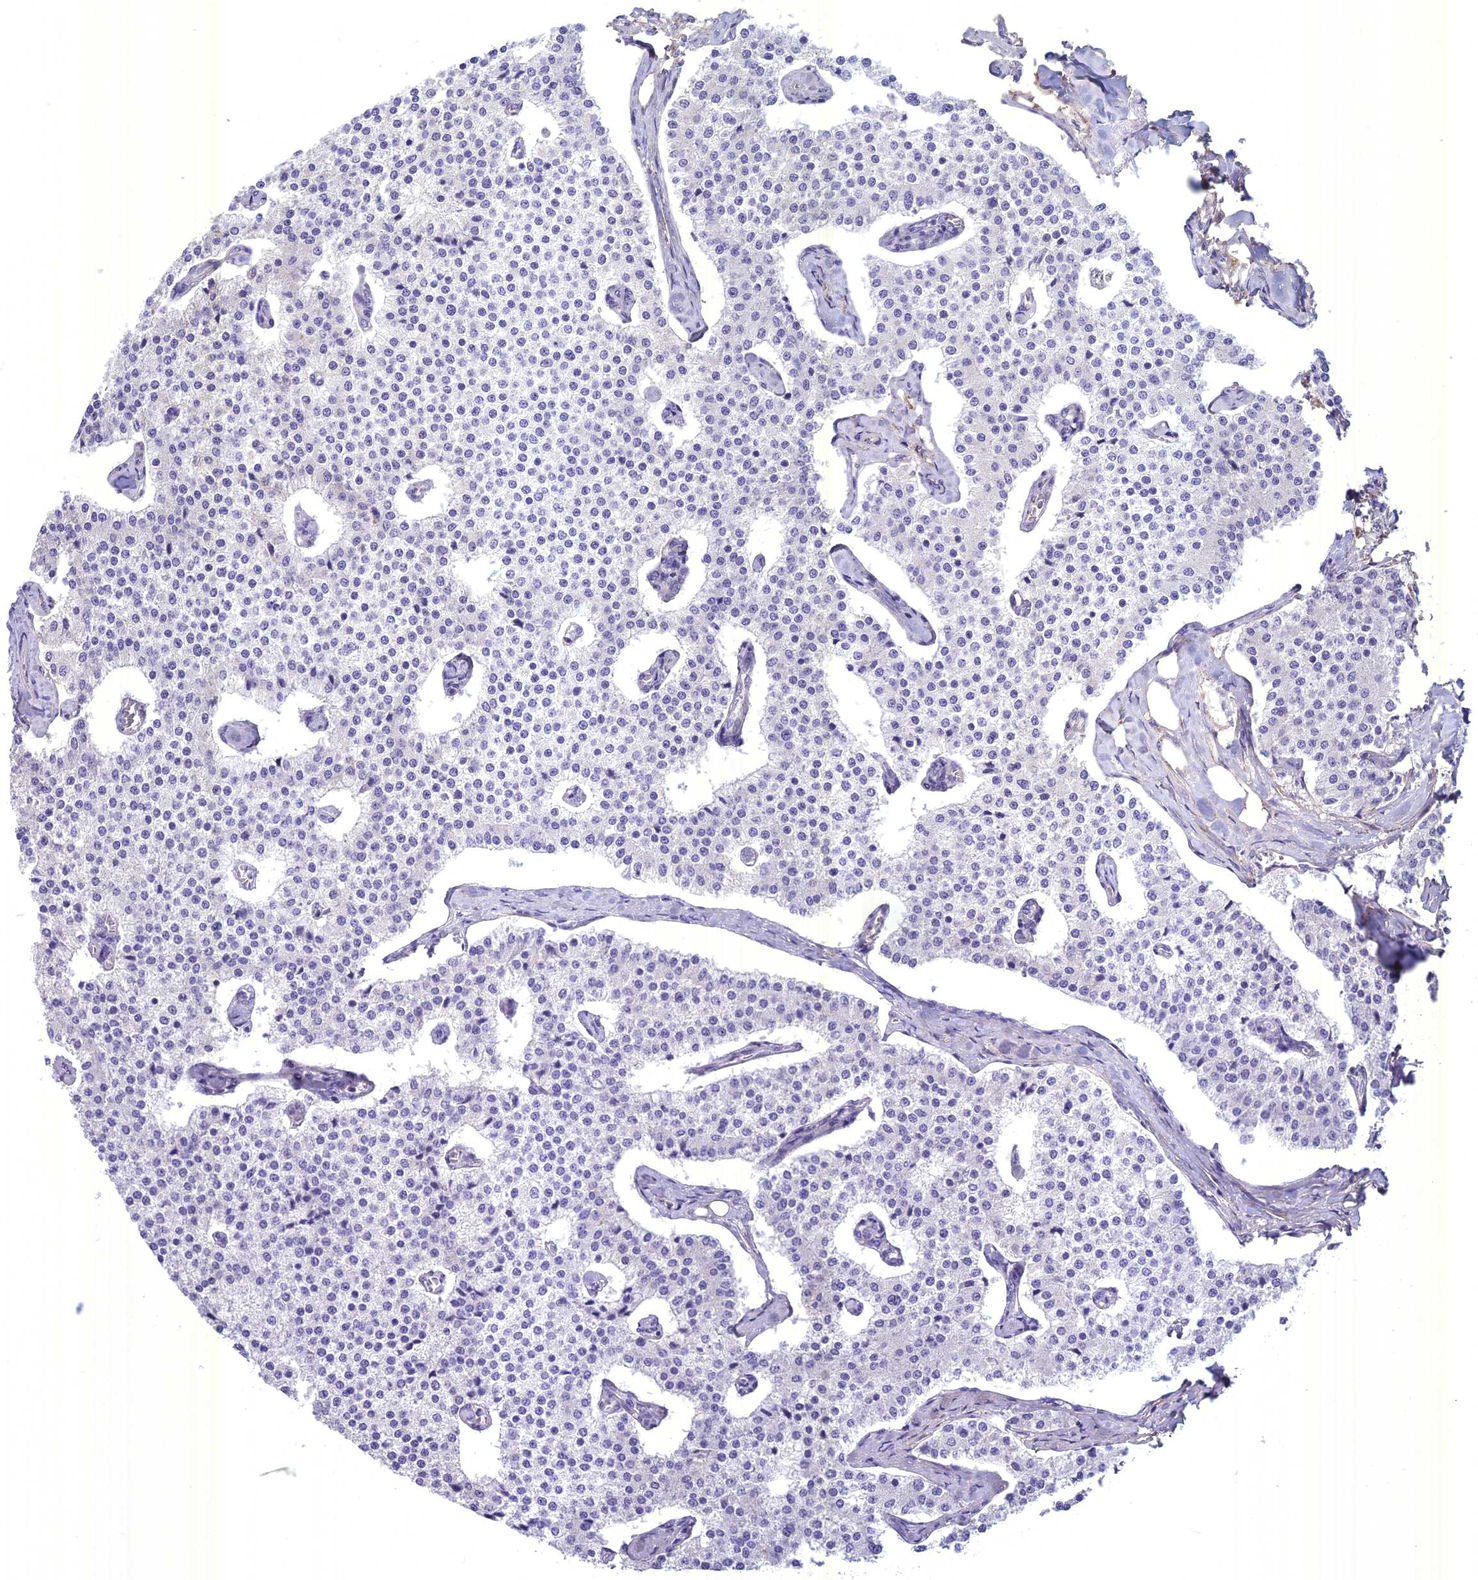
{"staining": {"intensity": "negative", "quantity": "none", "location": "none"}, "tissue": "carcinoid", "cell_type": "Tumor cells", "image_type": "cancer", "snomed": [{"axis": "morphology", "description": "Carcinoid, malignant, NOS"}, {"axis": "topography", "description": "Colon"}], "caption": "Tumor cells are negative for protein expression in human carcinoid. Nuclei are stained in blue.", "gene": "SPHKAP", "patient": {"sex": "female", "age": 52}}